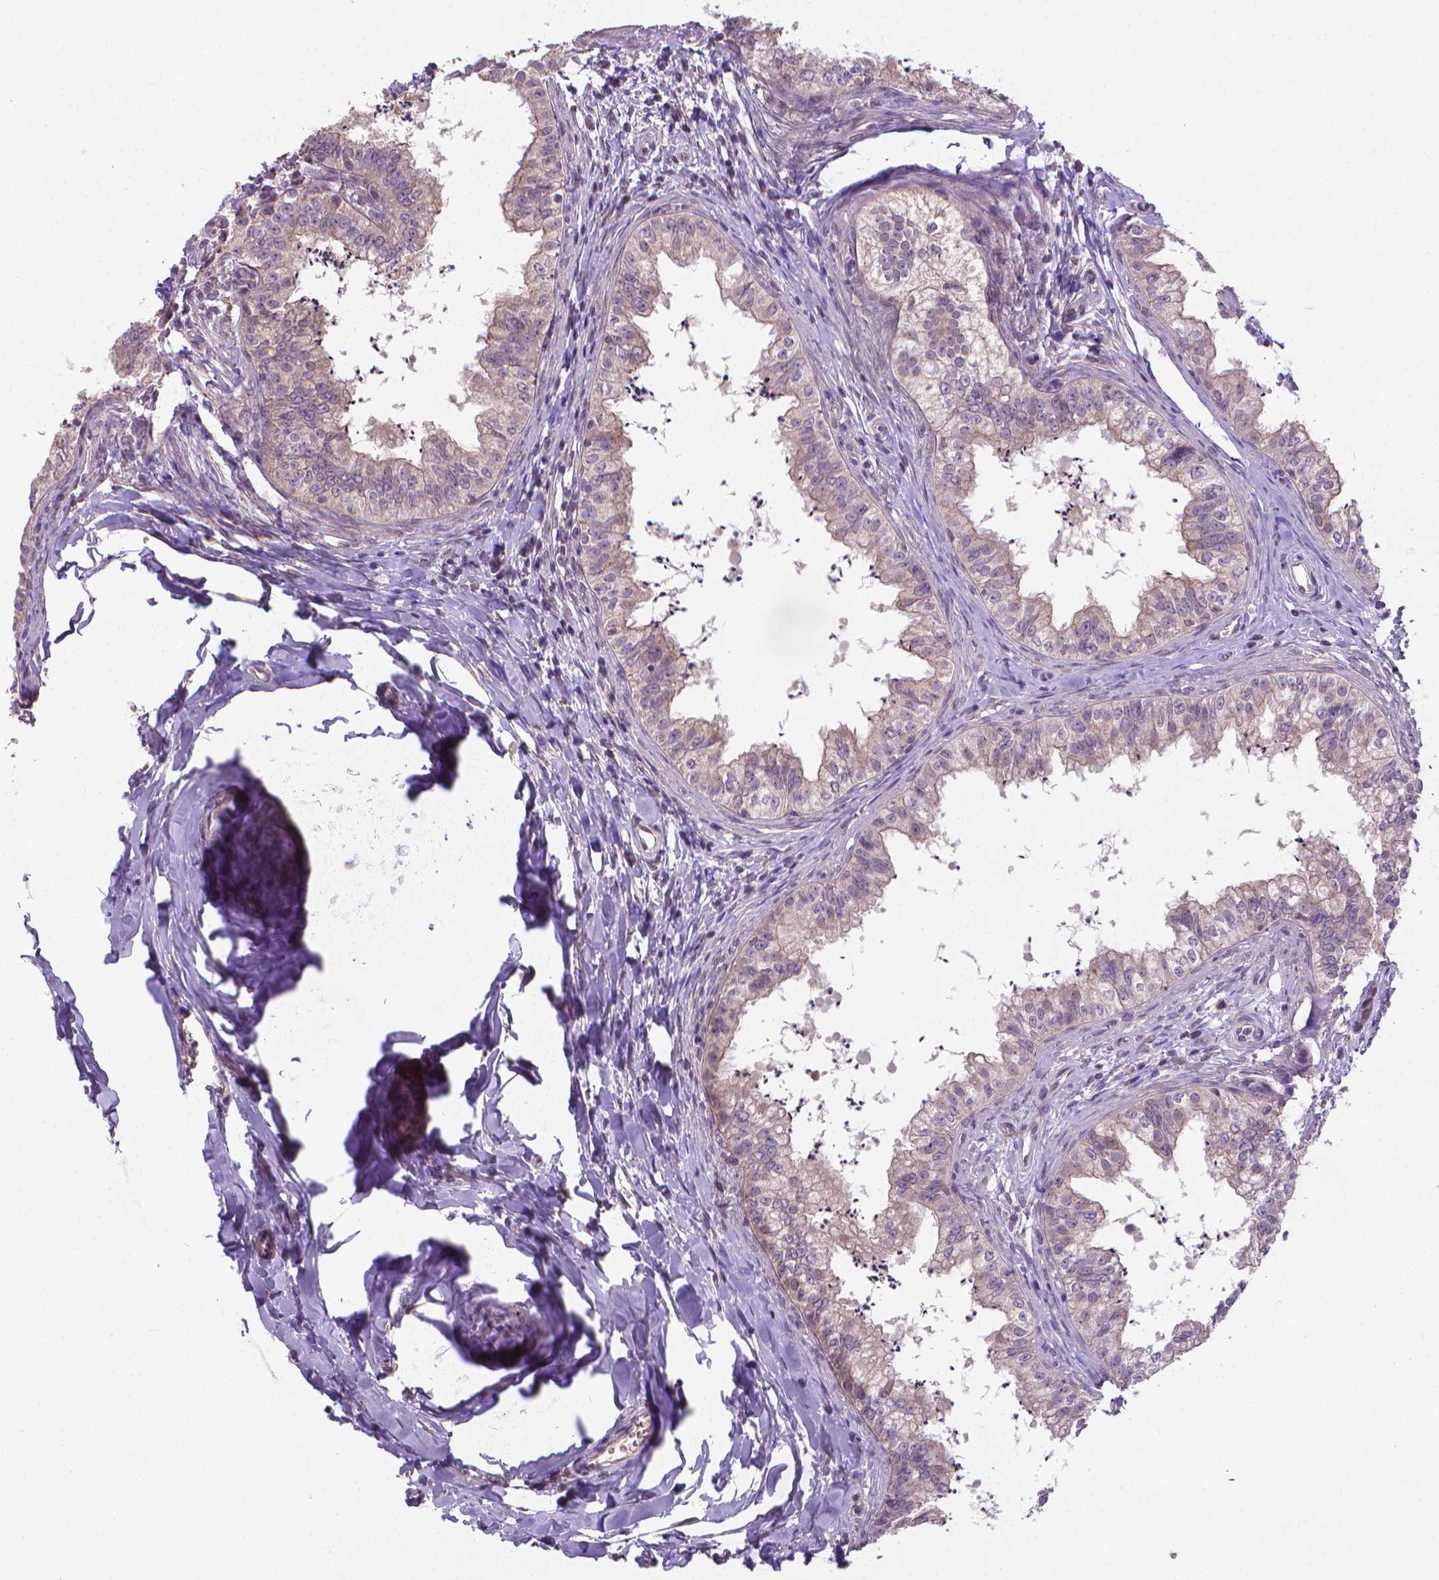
{"staining": {"intensity": "weak", "quantity": "<25%", "location": "cytoplasmic/membranous"}, "tissue": "epididymis", "cell_type": "Glandular cells", "image_type": "normal", "snomed": [{"axis": "morphology", "description": "Normal tissue, NOS"}, {"axis": "topography", "description": "Epididymis"}], "caption": "Immunohistochemistry (IHC) photomicrograph of benign human epididymis stained for a protein (brown), which shows no staining in glandular cells.", "gene": "GPR63", "patient": {"sex": "male", "age": 24}}